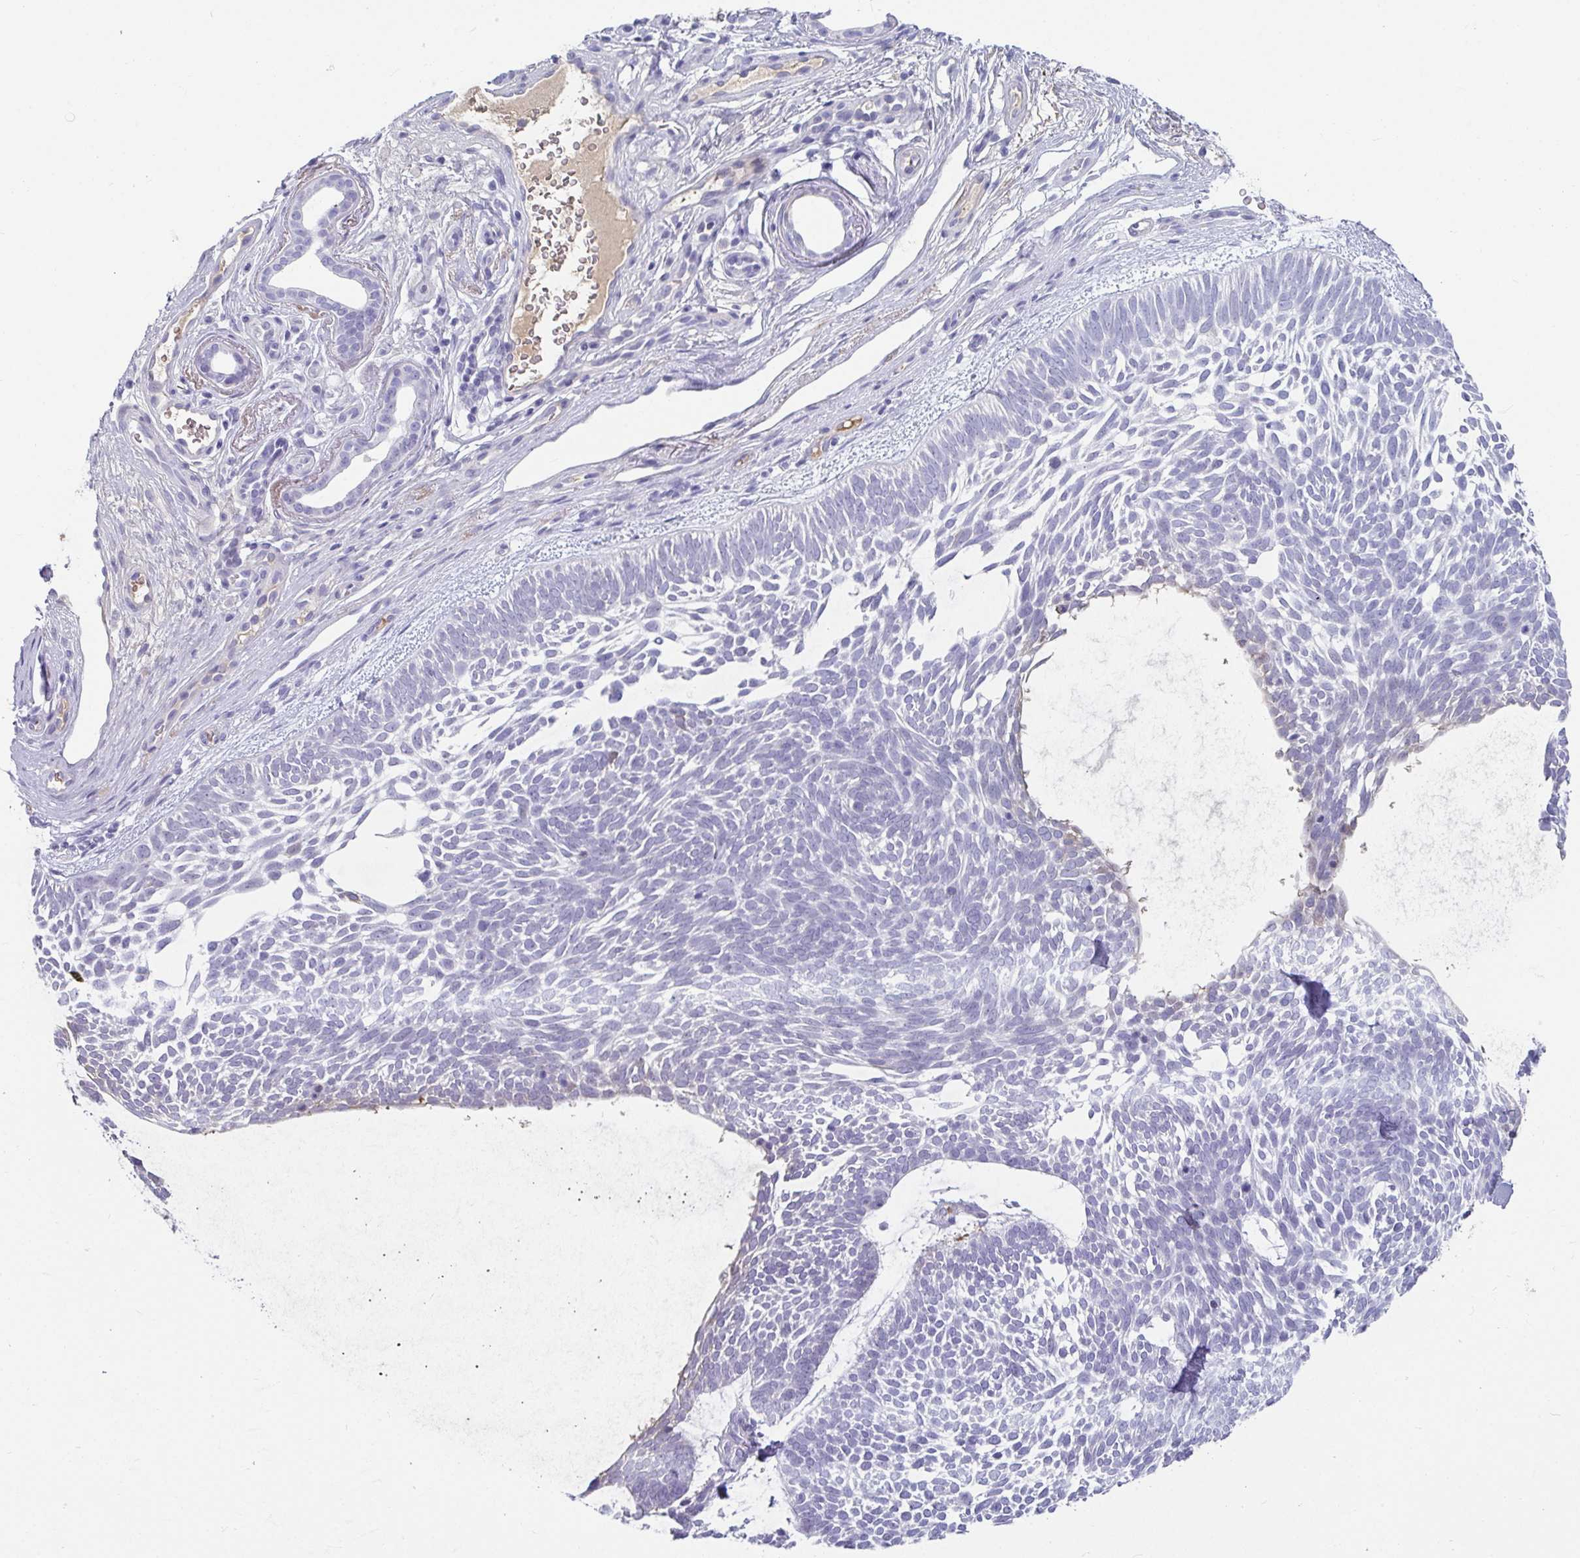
{"staining": {"intensity": "negative", "quantity": "none", "location": "none"}, "tissue": "skin cancer", "cell_type": "Tumor cells", "image_type": "cancer", "snomed": [{"axis": "morphology", "description": "Basal cell carcinoma"}, {"axis": "topography", "description": "Skin"}, {"axis": "topography", "description": "Skin of face"}], "caption": "IHC of human skin cancer displays no expression in tumor cells.", "gene": "NPY", "patient": {"sex": "male", "age": 83}}